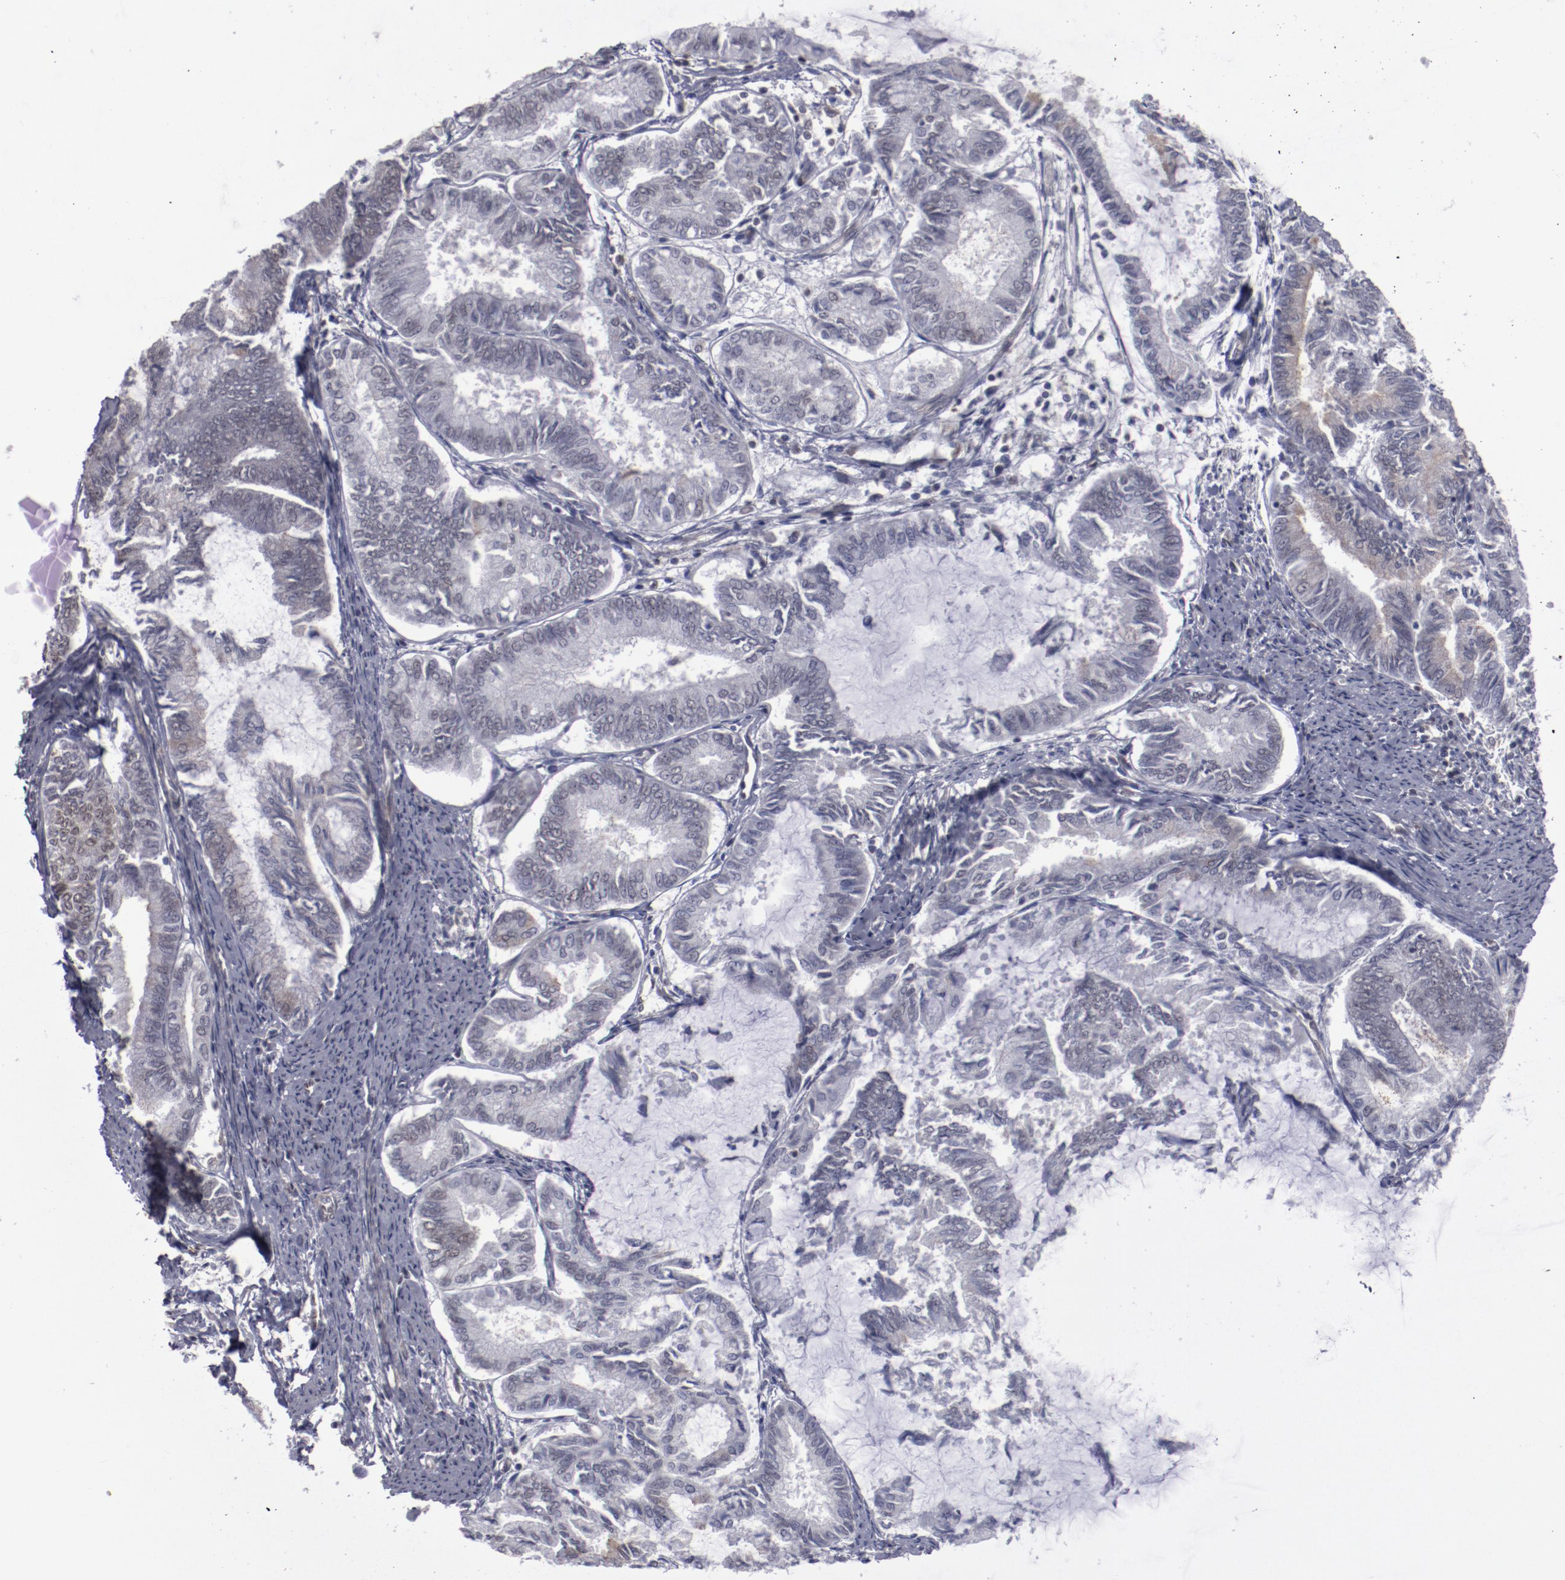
{"staining": {"intensity": "negative", "quantity": "none", "location": "none"}, "tissue": "endometrial cancer", "cell_type": "Tumor cells", "image_type": "cancer", "snomed": [{"axis": "morphology", "description": "Adenocarcinoma, NOS"}, {"axis": "topography", "description": "Endometrium"}], "caption": "Tumor cells are negative for brown protein staining in endometrial adenocarcinoma.", "gene": "LEF1", "patient": {"sex": "female", "age": 86}}